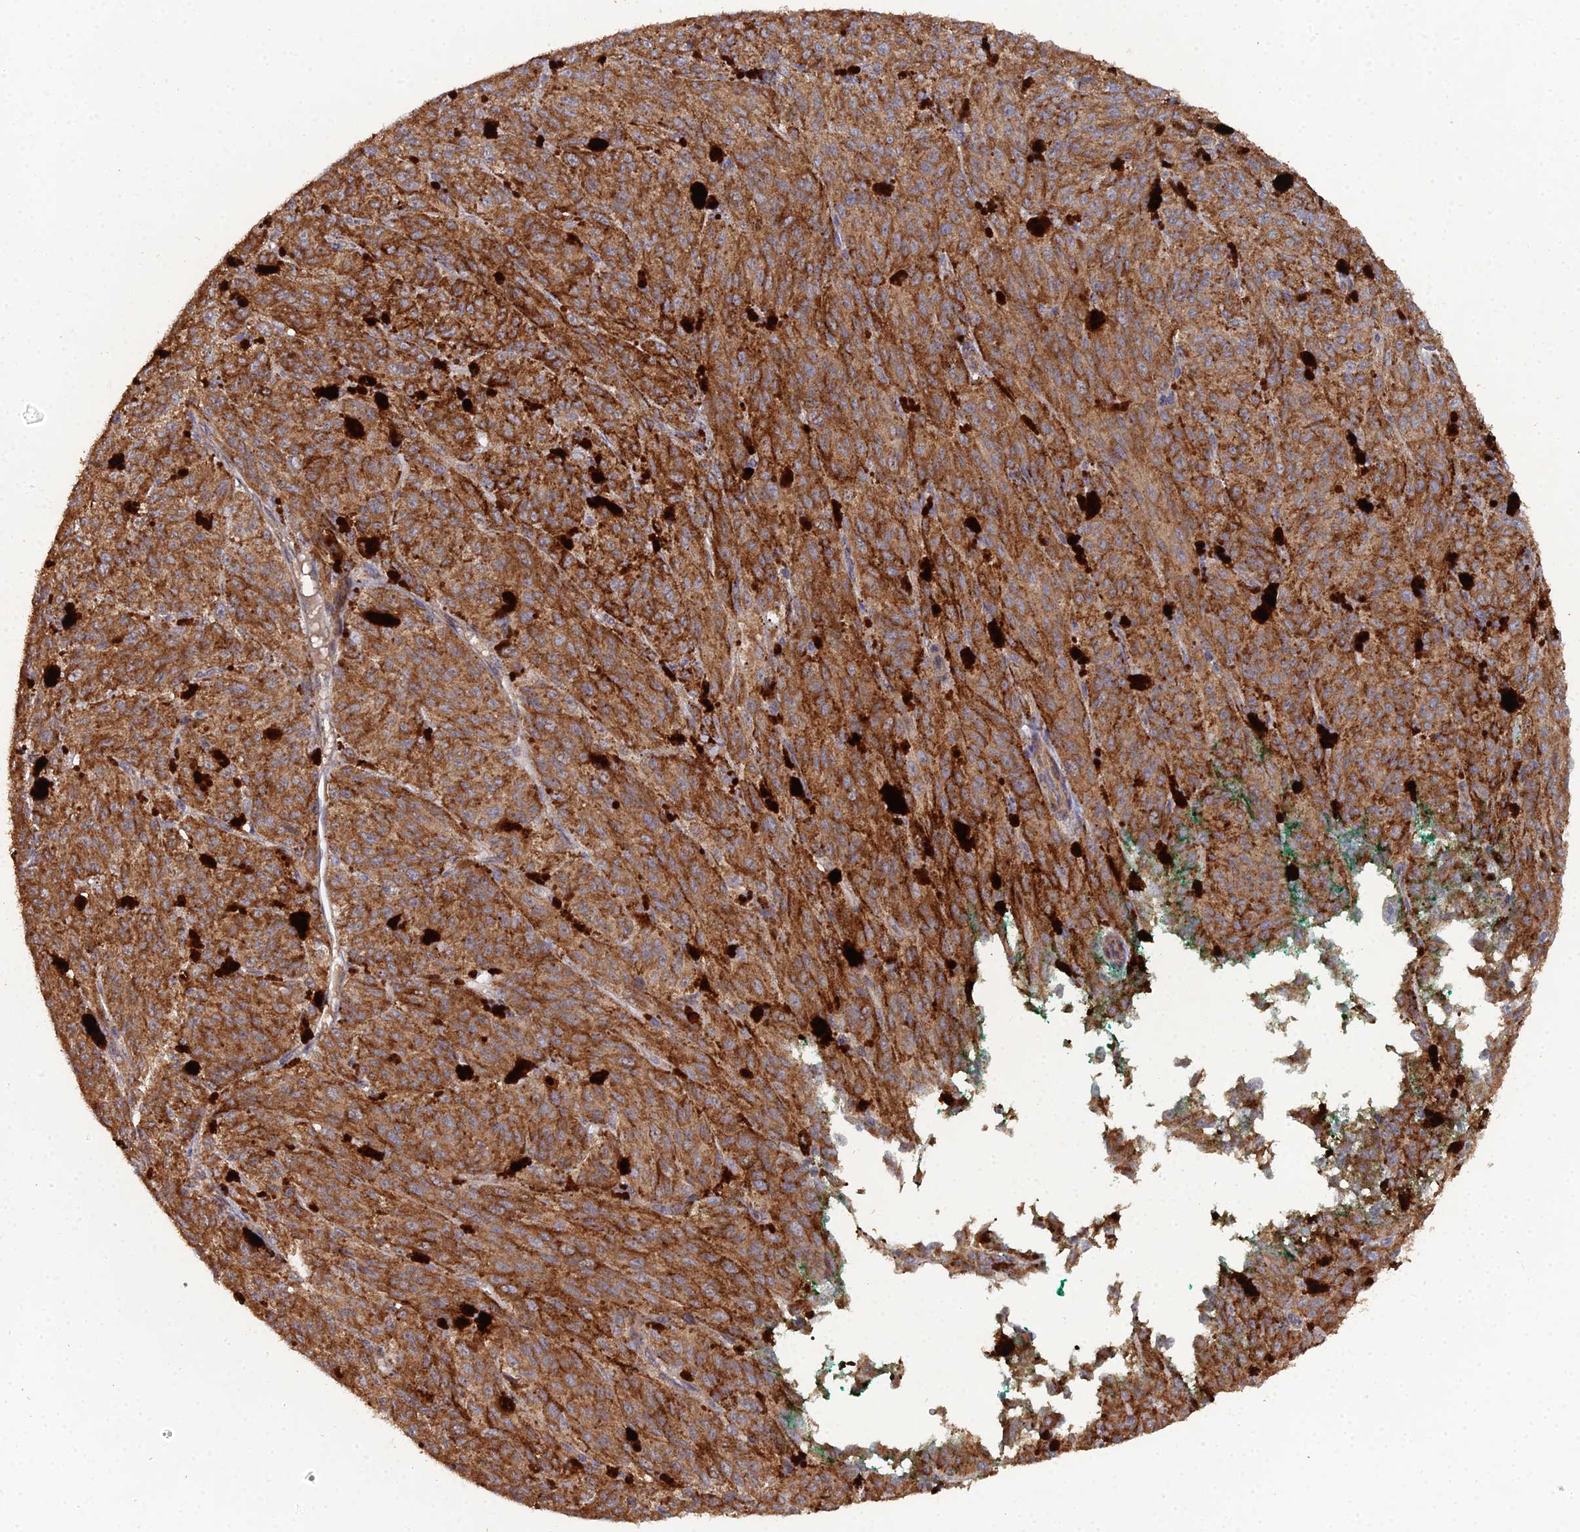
{"staining": {"intensity": "strong", "quantity": ">75%", "location": "cytoplasmic/membranous"}, "tissue": "melanoma", "cell_type": "Tumor cells", "image_type": "cancer", "snomed": [{"axis": "morphology", "description": "Malignant melanoma, NOS"}, {"axis": "topography", "description": "Skin"}], "caption": "Immunohistochemical staining of human melanoma exhibits strong cytoplasmic/membranous protein positivity in approximately >75% of tumor cells.", "gene": "SPANXN4", "patient": {"sex": "female", "age": 52}}